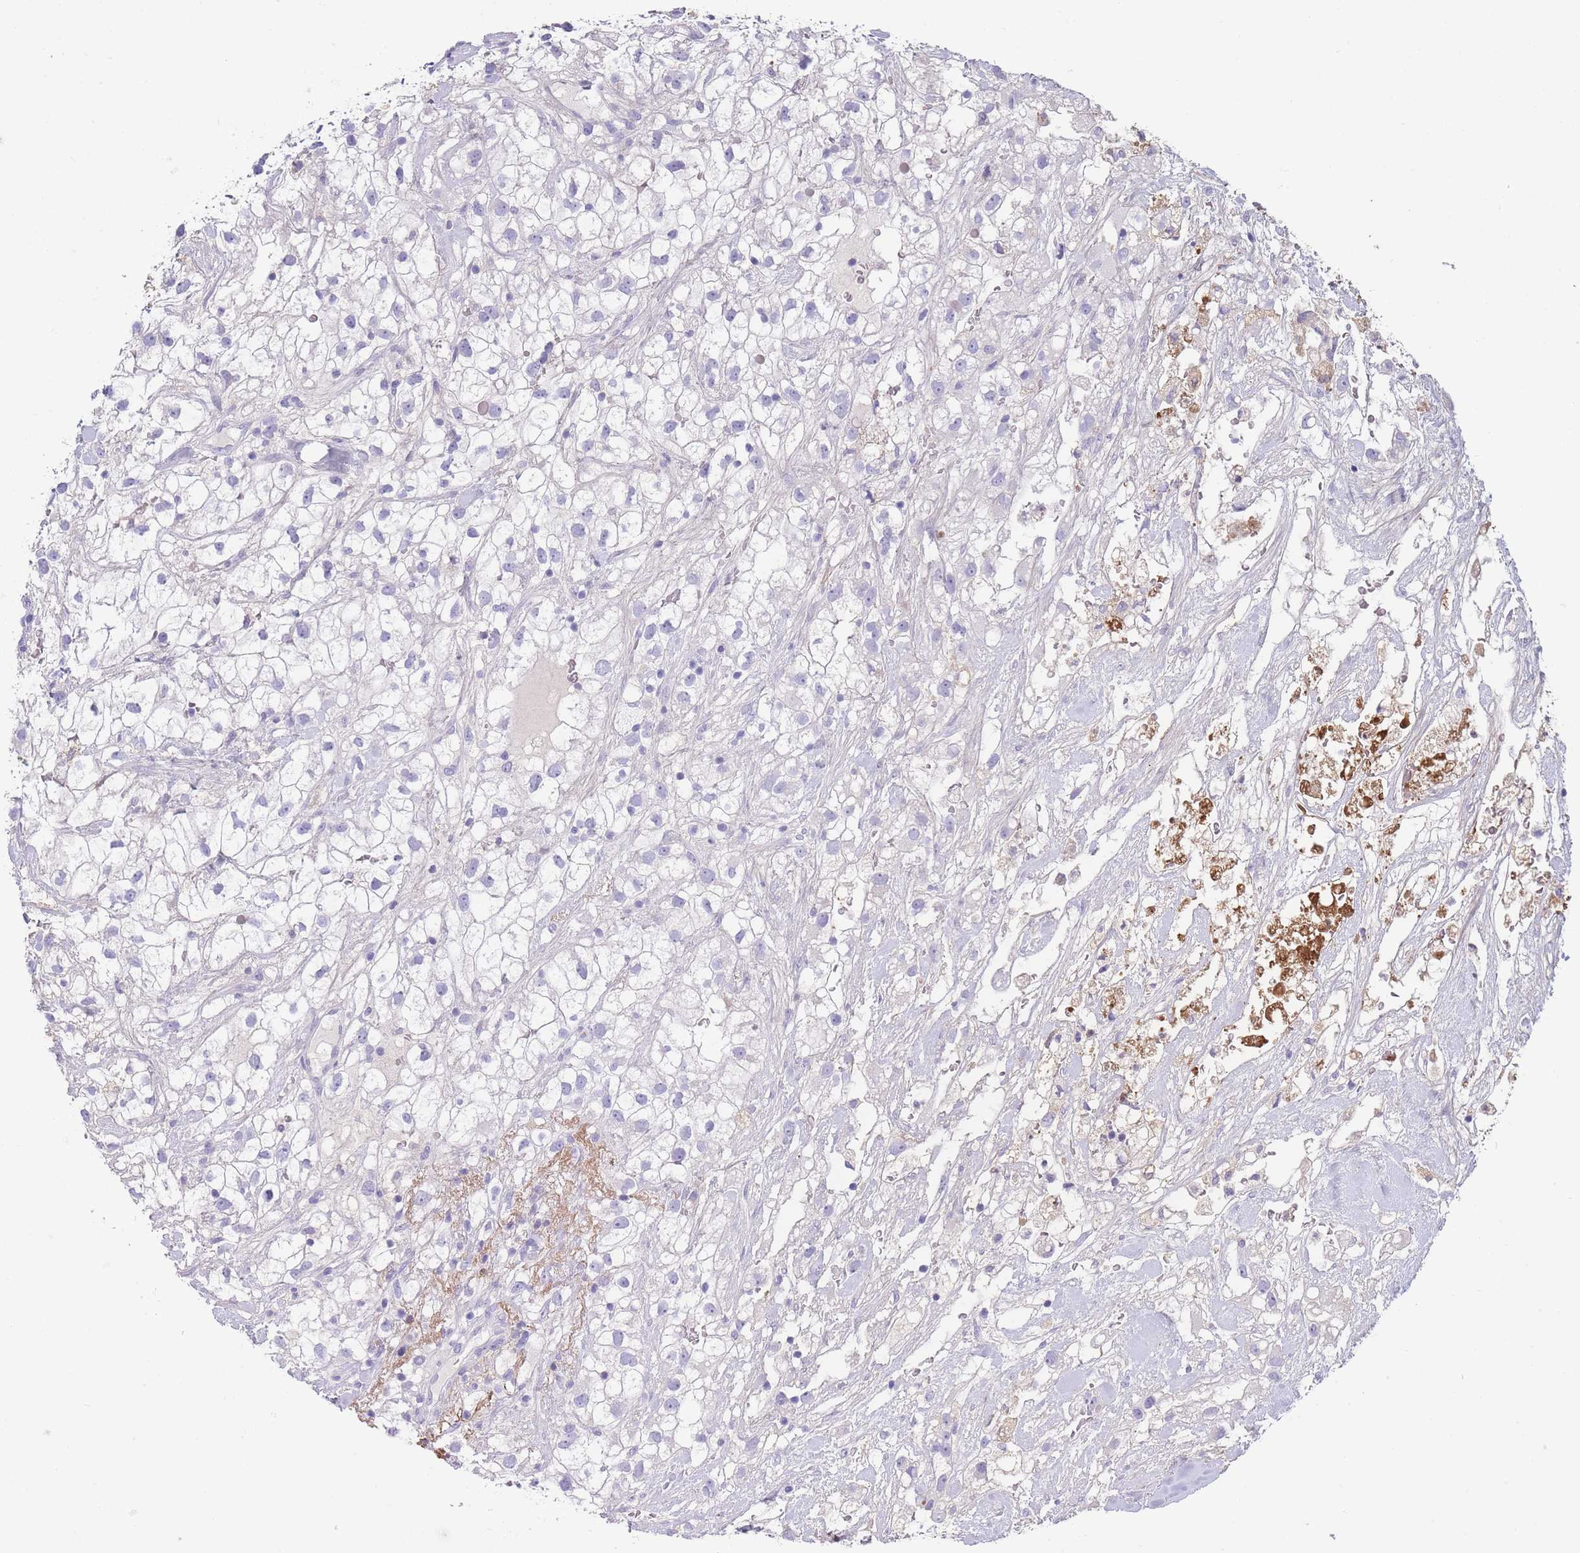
{"staining": {"intensity": "negative", "quantity": "none", "location": "none"}, "tissue": "renal cancer", "cell_type": "Tumor cells", "image_type": "cancer", "snomed": [{"axis": "morphology", "description": "Adenocarcinoma, NOS"}, {"axis": "topography", "description": "Kidney"}], "caption": "This is an immunohistochemistry image of human adenocarcinoma (renal). There is no positivity in tumor cells.", "gene": "CD37", "patient": {"sex": "male", "age": 59}}